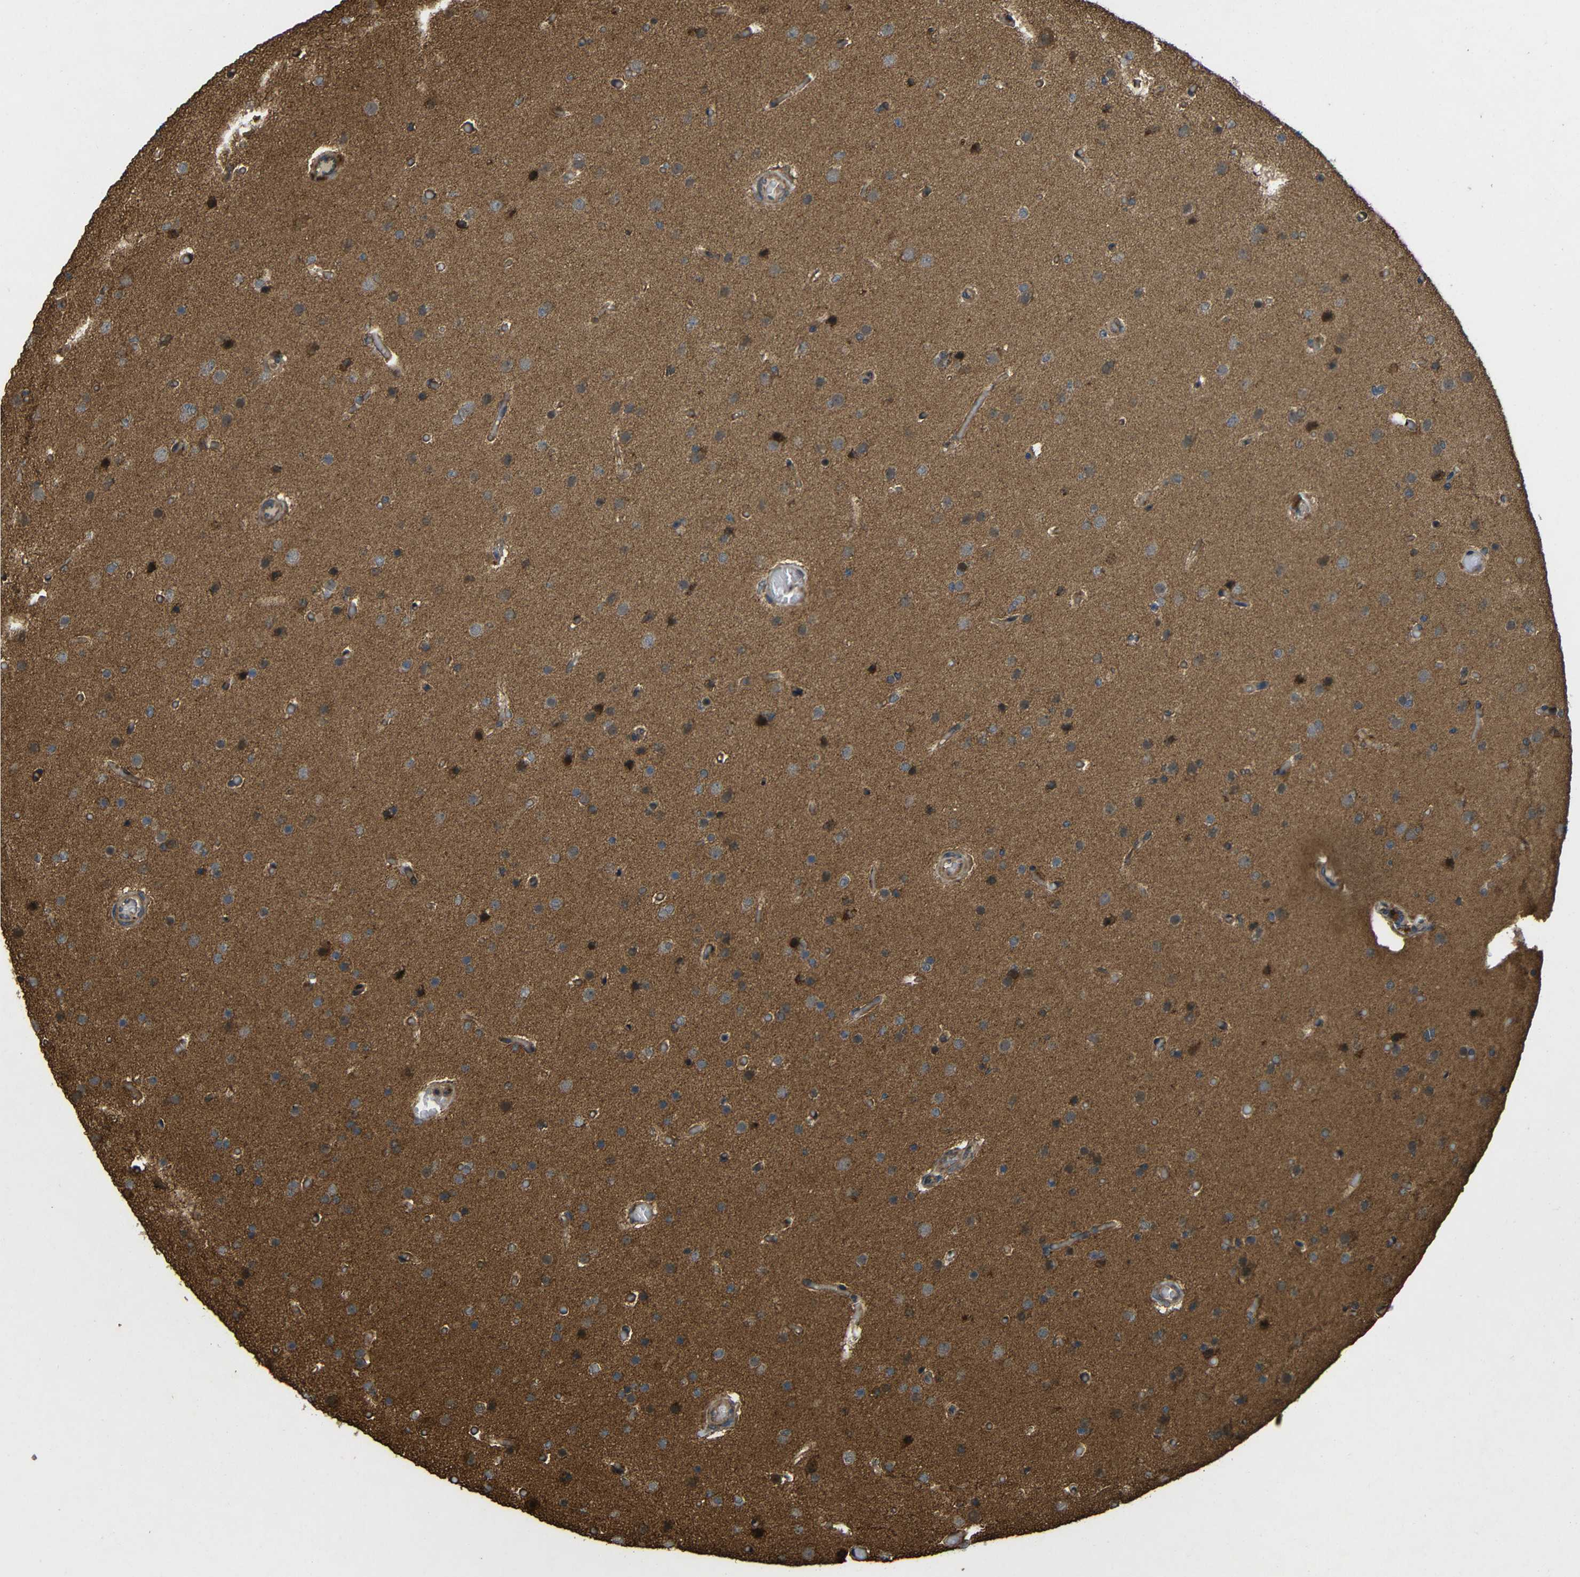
{"staining": {"intensity": "weak", "quantity": ">75%", "location": "cytoplasmic/membranous"}, "tissue": "glioma", "cell_type": "Tumor cells", "image_type": "cancer", "snomed": [{"axis": "morphology", "description": "Glioma, malignant, High grade"}, {"axis": "topography", "description": "Cerebral cortex"}], "caption": "Protein positivity by immunohistochemistry reveals weak cytoplasmic/membranous staining in about >75% of tumor cells in high-grade glioma (malignant). The protein of interest is shown in brown color, while the nuclei are stained blue.", "gene": "C1GALT1", "patient": {"sex": "female", "age": 36}}